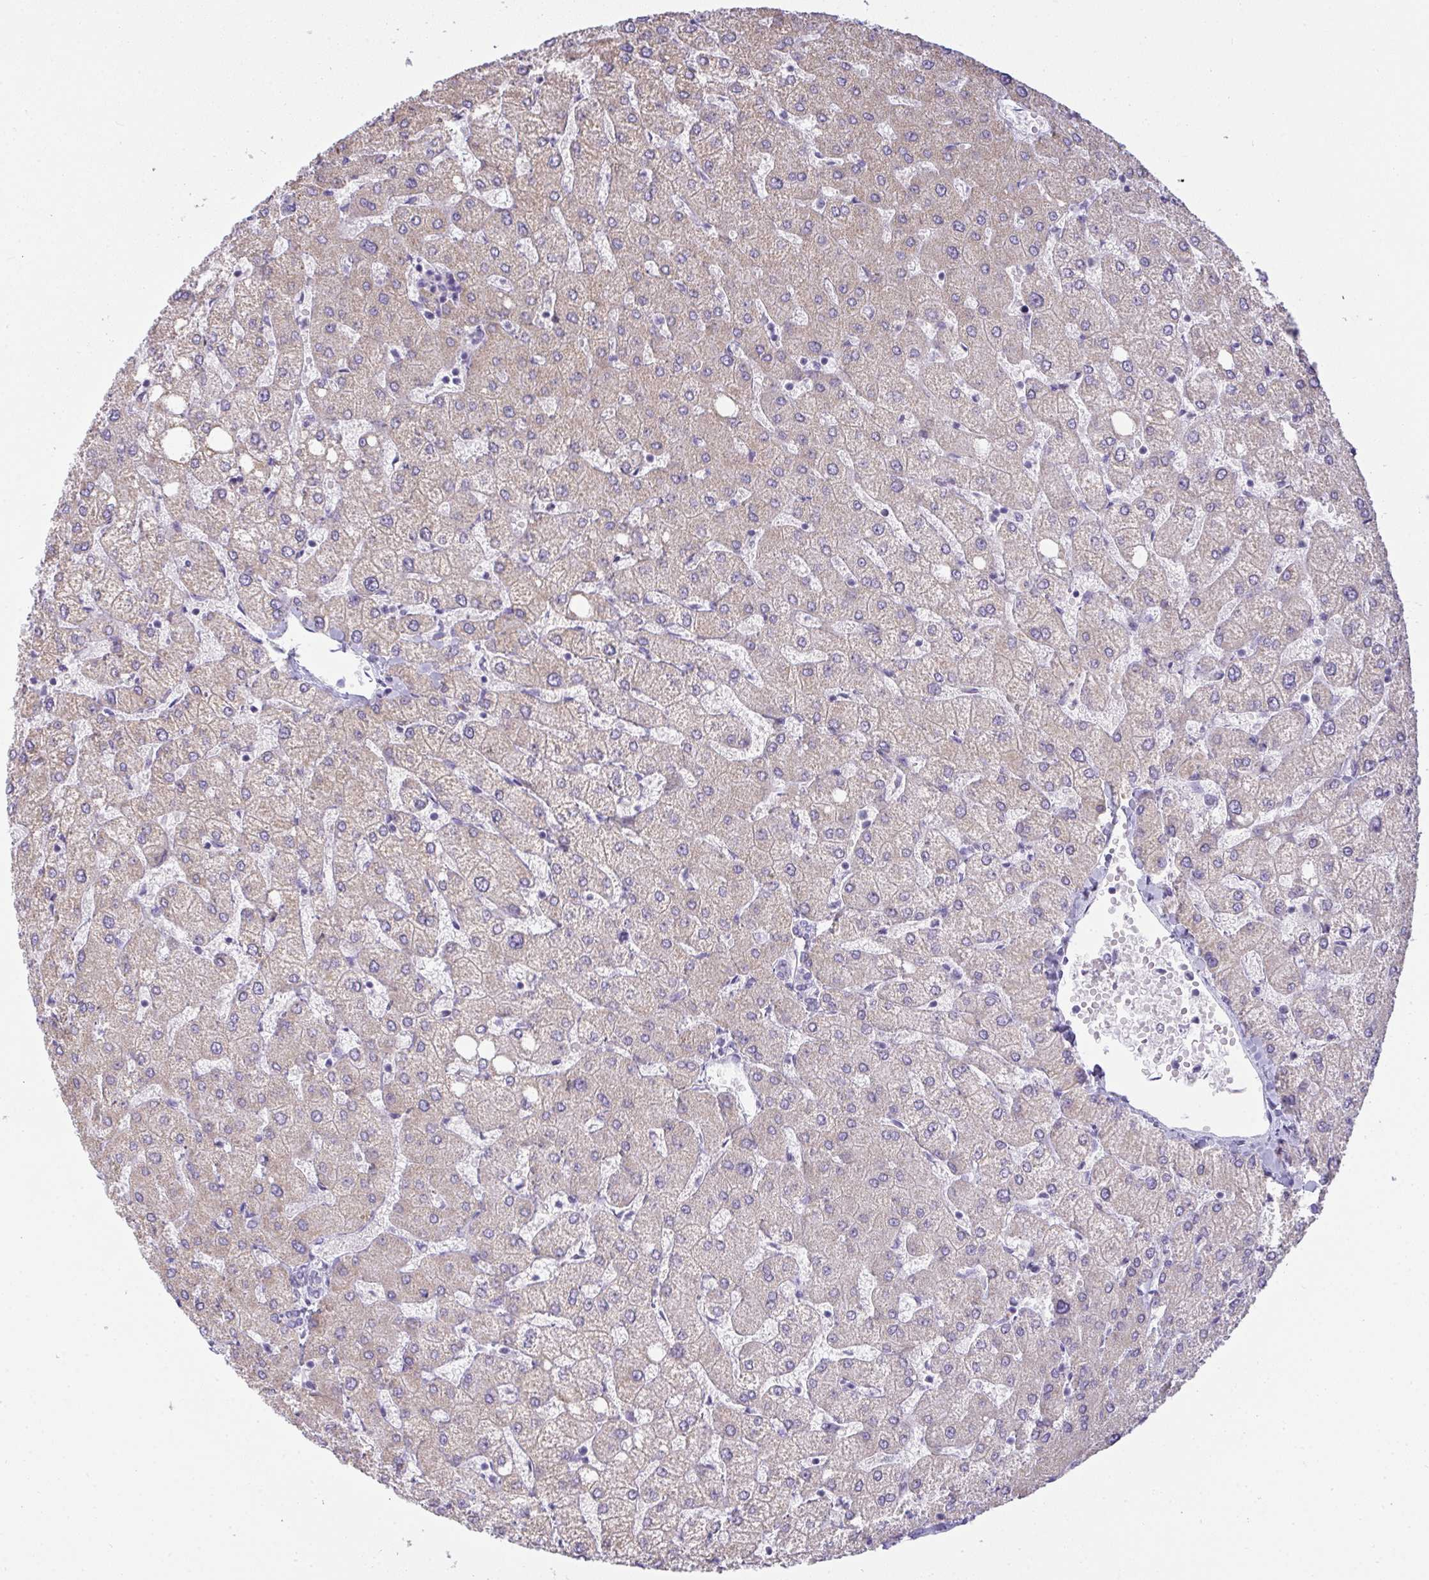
{"staining": {"intensity": "negative", "quantity": "none", "location": "none"}, "tissue": "liver", "cell_type": "Cholangiocytes", "image_type": "normal", "snomed": [{"axis": "morphology", "description": "Normal tissue, NOS"}, {"axis": "topography", "description": "Liver"}], "caption": "This is an IHC micrograph of unremarkable human liver. There is no expression in cholangiocytes.", "gene": "GSDMB", "patient": {"sex": "female", "age": 54}}